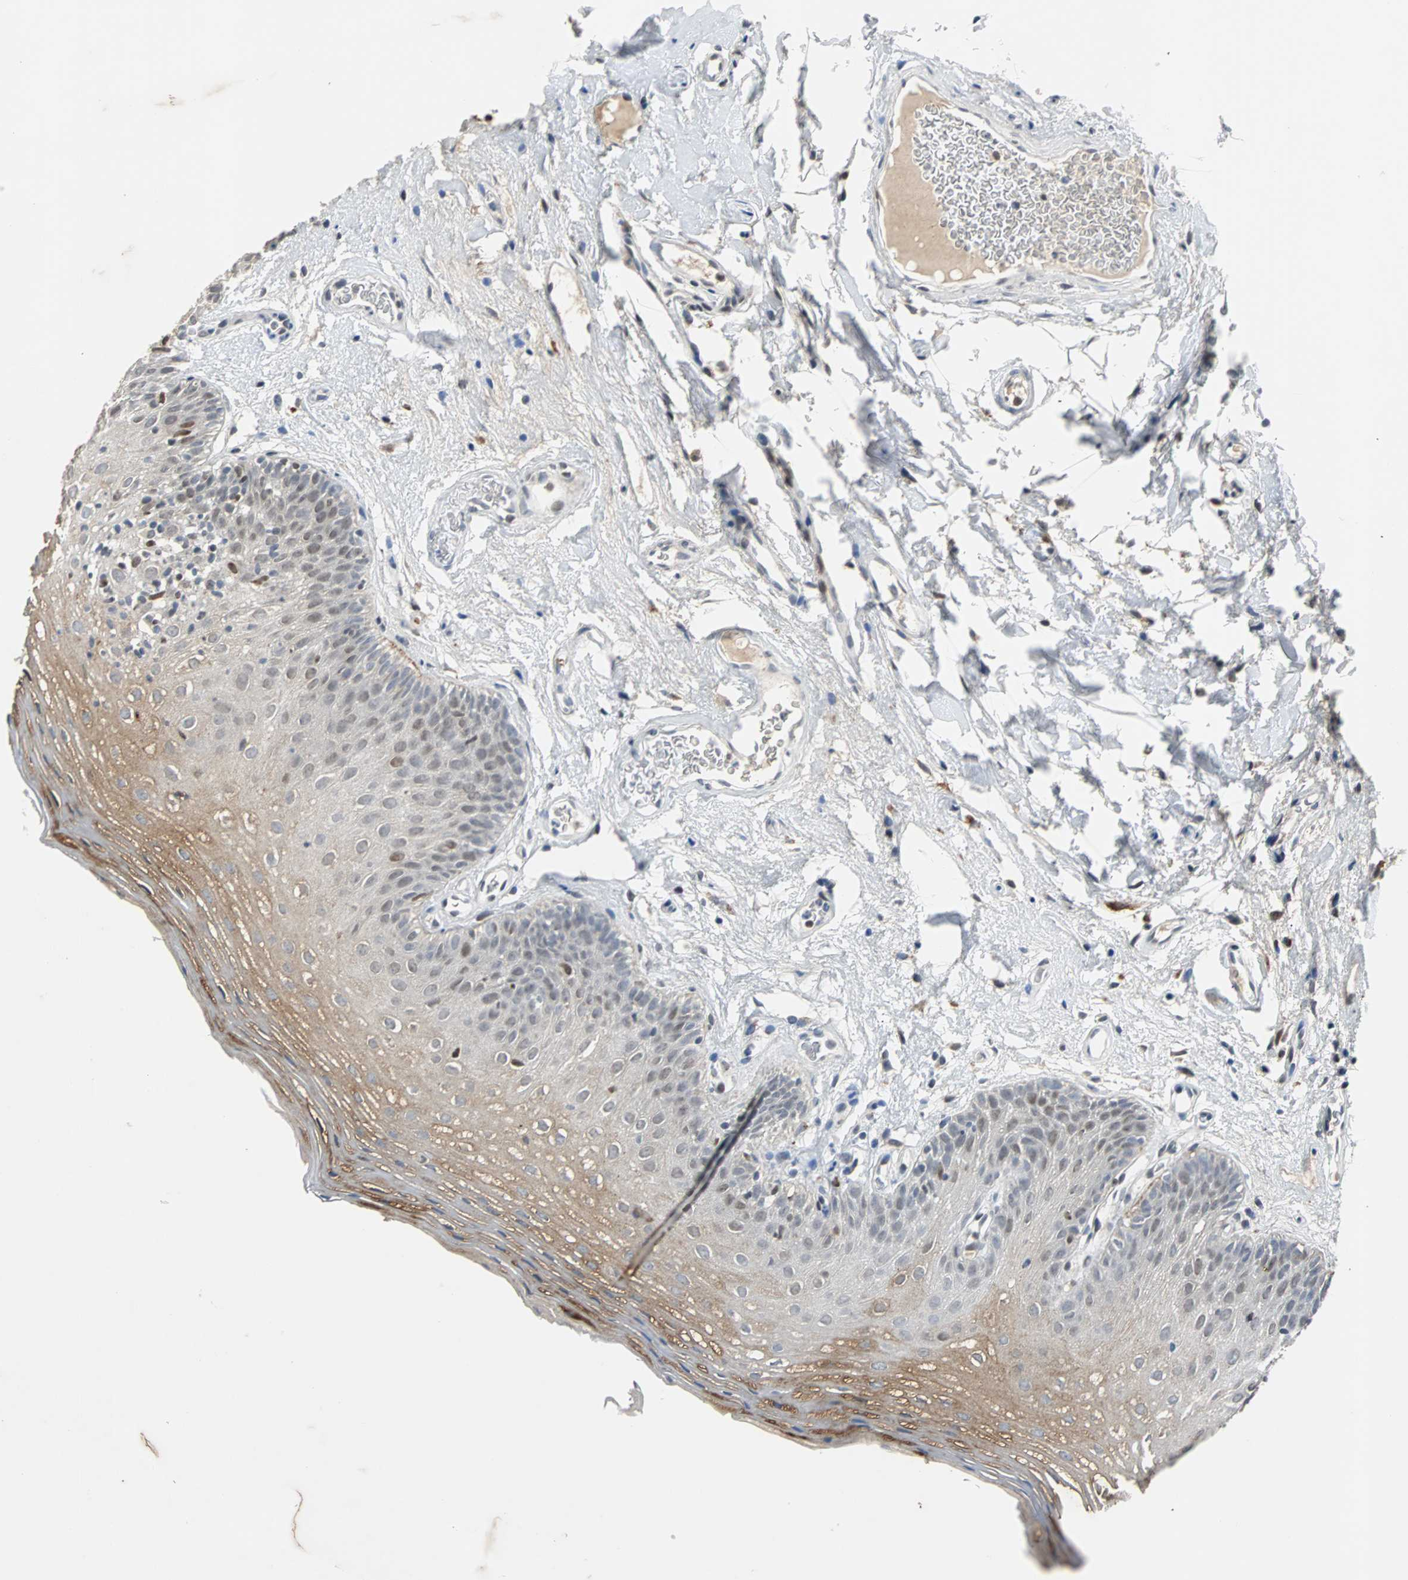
{"staining": {"intensity": "moderate", "quantity": "25%-75%", "location": "cytoplasmic/membranous,nuclear"}, "tissue": "oral mucosa", "cell_type": "Squamous epithelial cells", "image_type": "normal", "snomed": [{"axis": "morphology", "description": "Normal tissue, NOS"}, {"axis": "morphology", "description": "Squamous cell carcinoma, NOS"}, {"axis": "topography", "description": "Skeletal muscle"}, {"axis": "topography", "description": "Oral tissue"}], "caption": "DAB (3,3'-diaminobenzidine) immunohistochemical staining of benign human oral mucosa exhibits moderate cytoplasmic/membranous,nuclear protein staining in approximately 25%-75% of squamous epithelial cells. (IHC, brightfield microscopy, high magnification).", "gene": "HLX", "patient": {"sex": "male", "age": 71}}